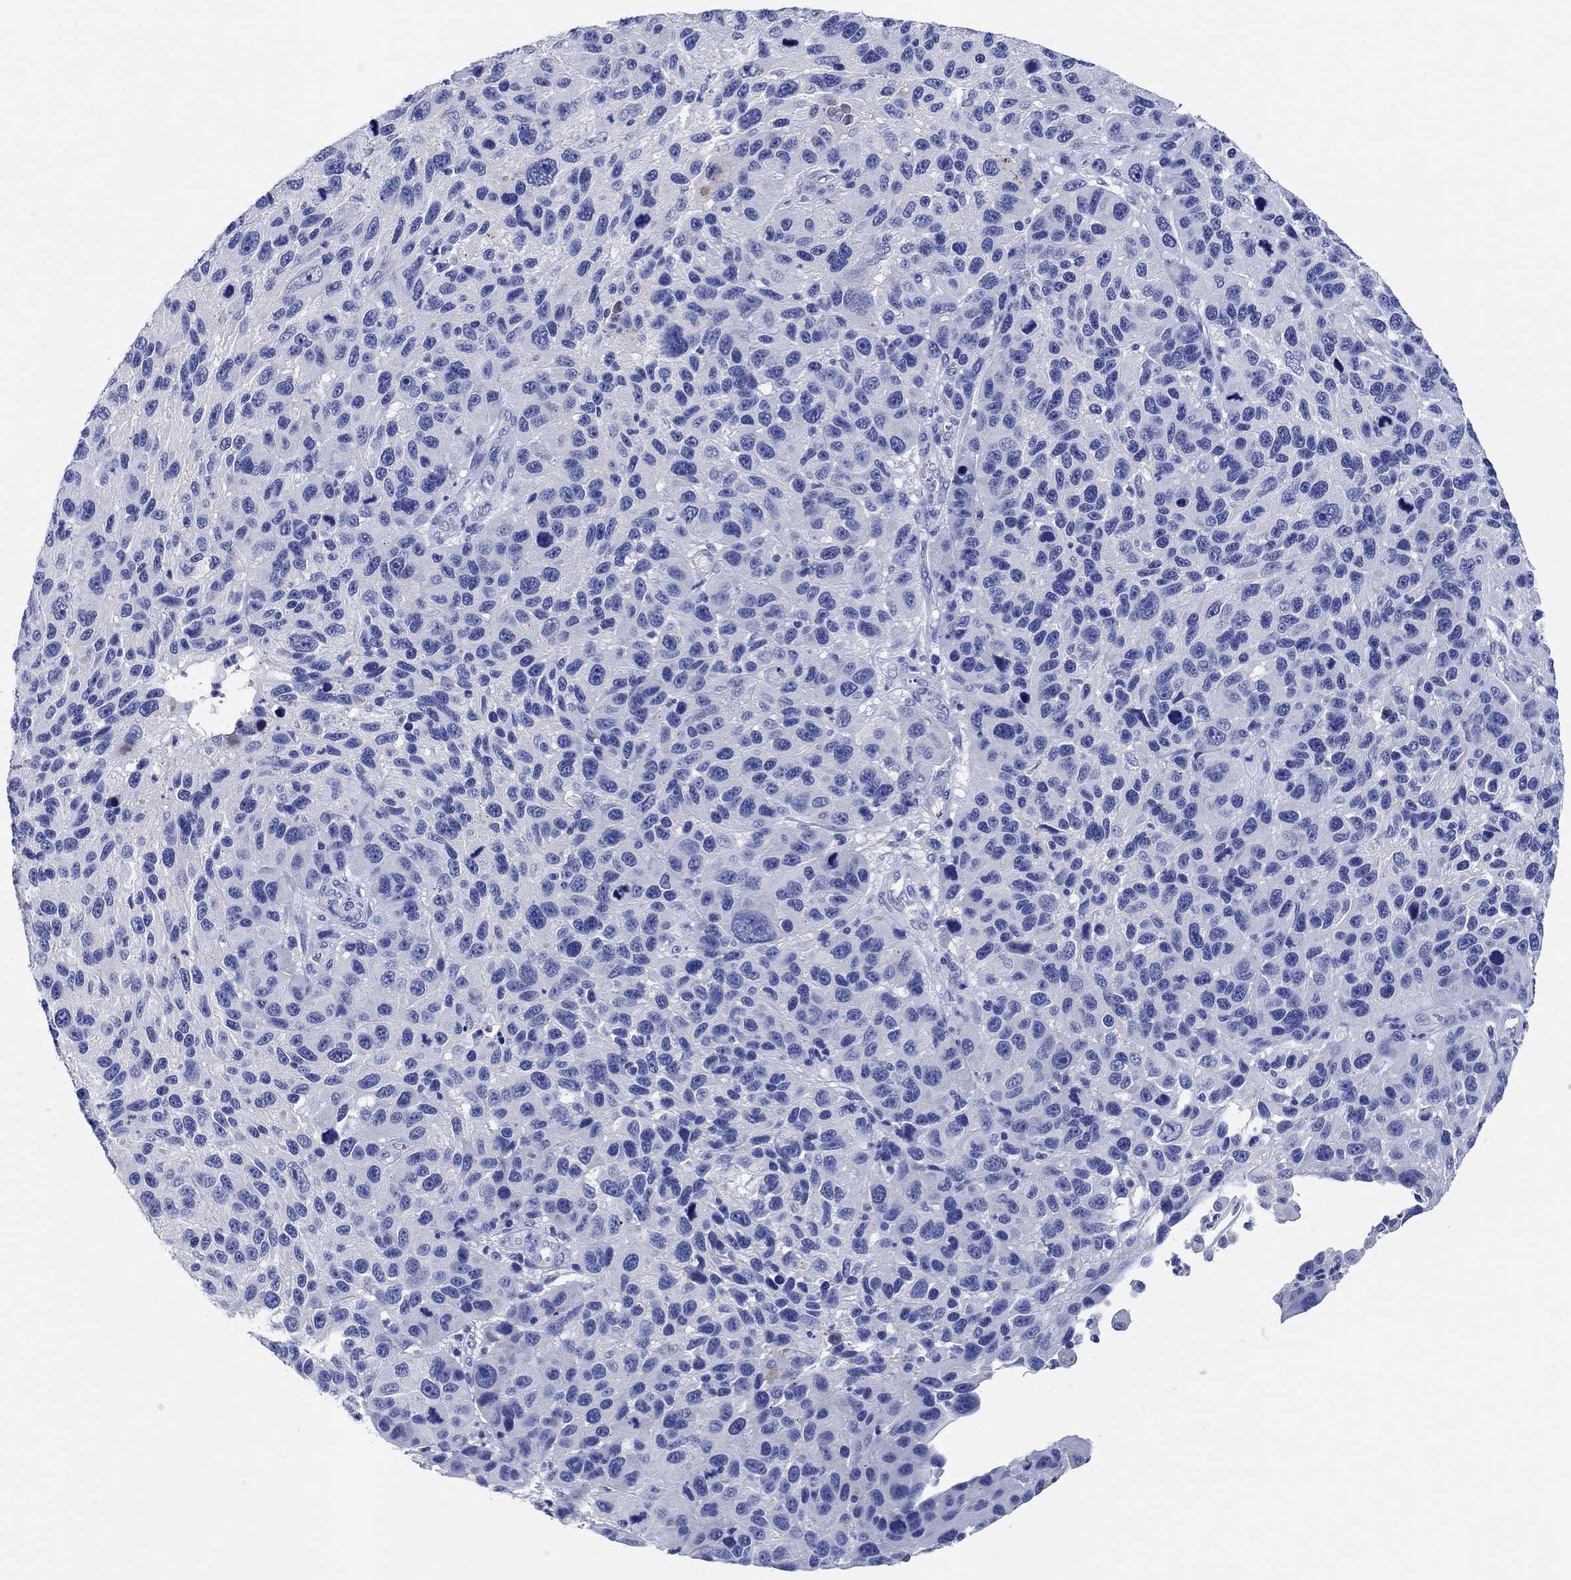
{"staining": {"intensity": "negative", "quantity": "none", "location": "none"}, "tissue": "melanoma", "cell_type": "Tumor cells", "image_type": "cancer", "snomed": [{"axis": "morphology", "description": "Malignant melanoma, NOS"}, {"axis": "topography", "description": "Skin"}], "caption": "An image of malignant melanoma stained for a protein reveals no brown staining in tumor cells. (DAB IHC with hematoxylin counter stain).", "gene": "CPNE6", "patient": {"sex": "male", "age": 53}}